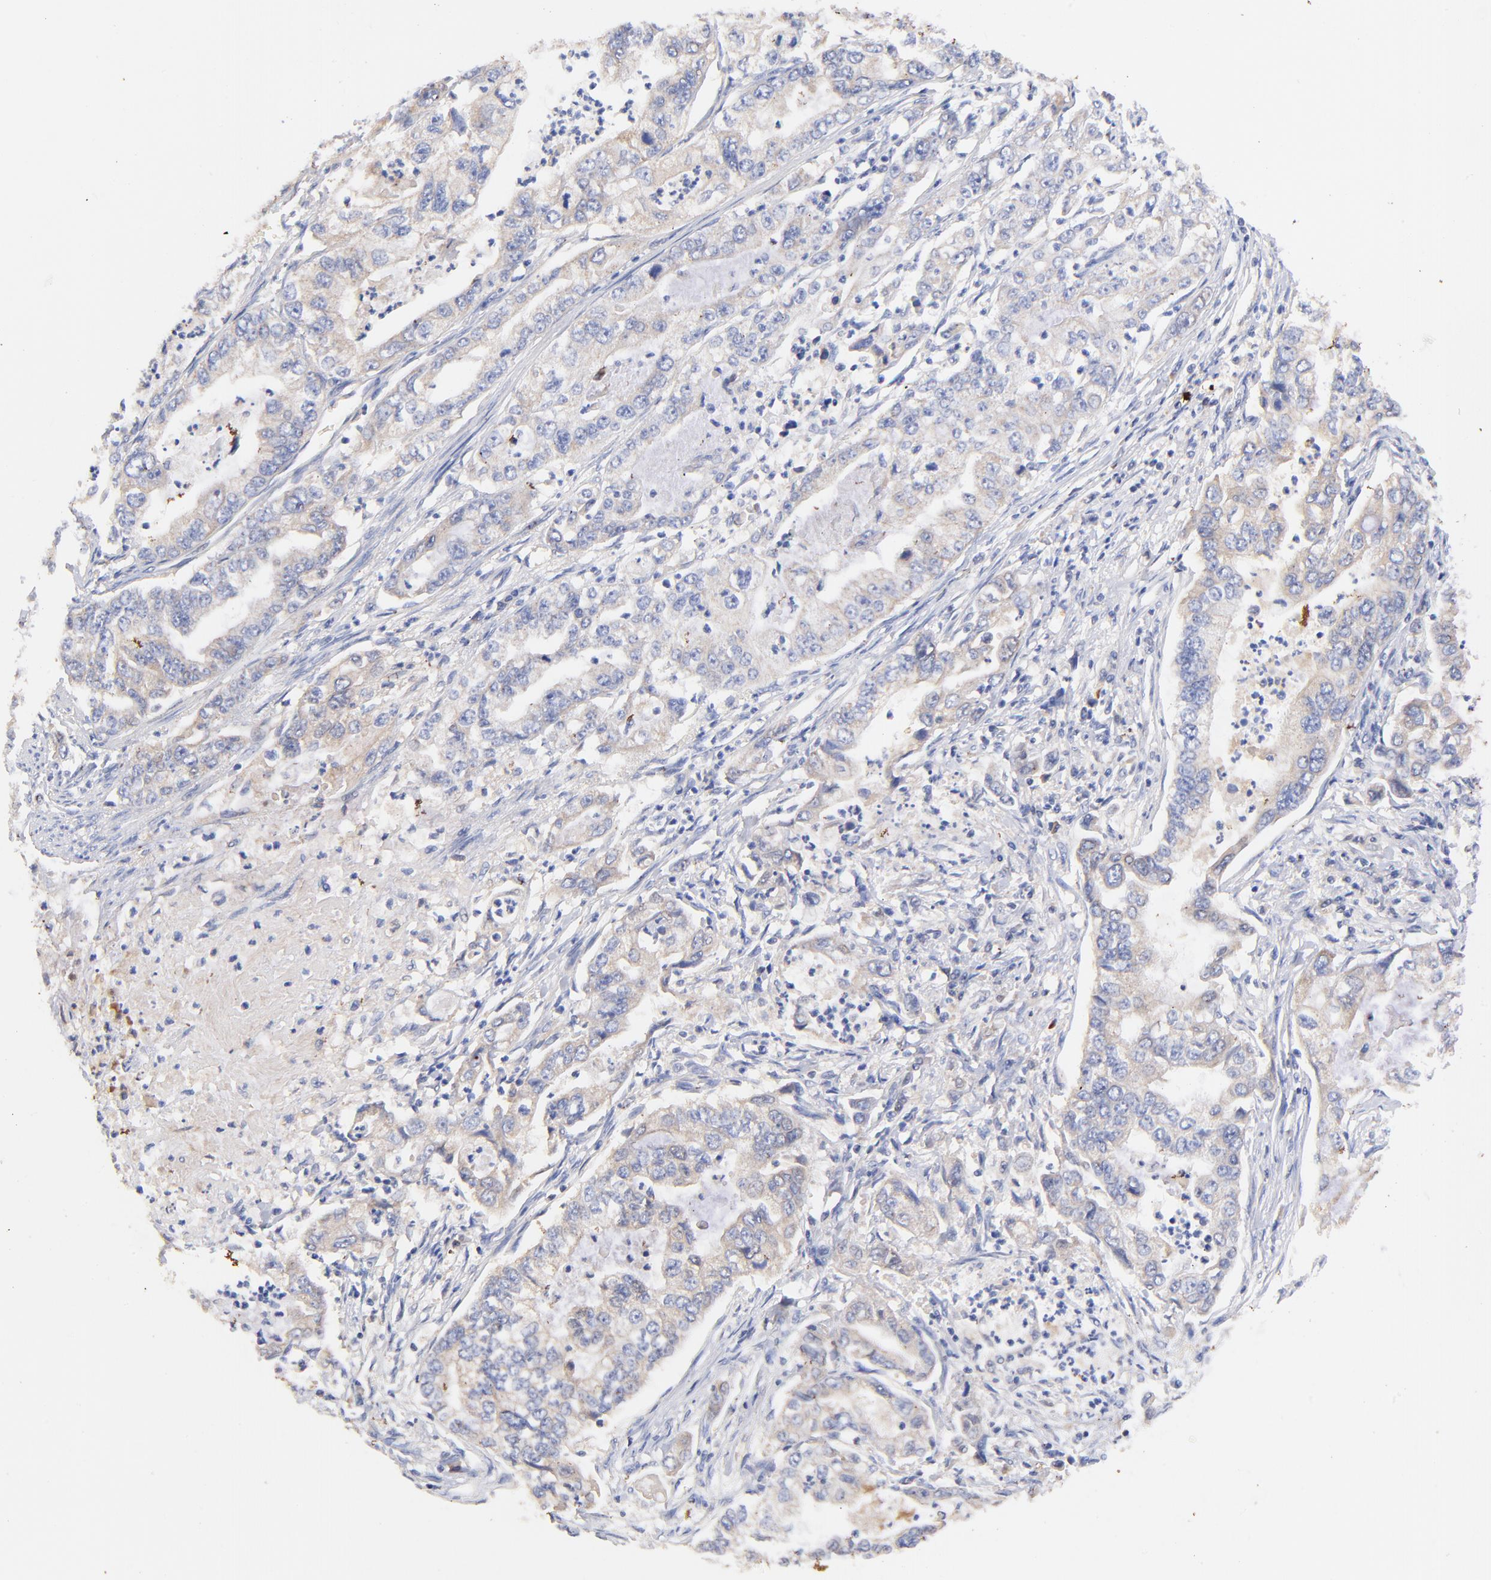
{"staining": {"intensity": "weak", "quantity": "<25%", "location": "cytoplasmic/membranous"}, "tissue": "stomach cancer", "cell_type": "Tumor cells", "image_type": "cancer", "snomed": [{"axis": "morphology", "description": "Adenocarcinoma, NOS"}, {"axis": "topography", "description": "Pancreas"}, {"axis": "topography", "description": "Stomach, upper"}], "caption": "A histopathology image of stomach cancer (adenocarcinoma) stained for a protein shows no brown staining in tumor cells.", "gene": "IGLV7-43", "patient": {"sex": "male", "age": 77}}